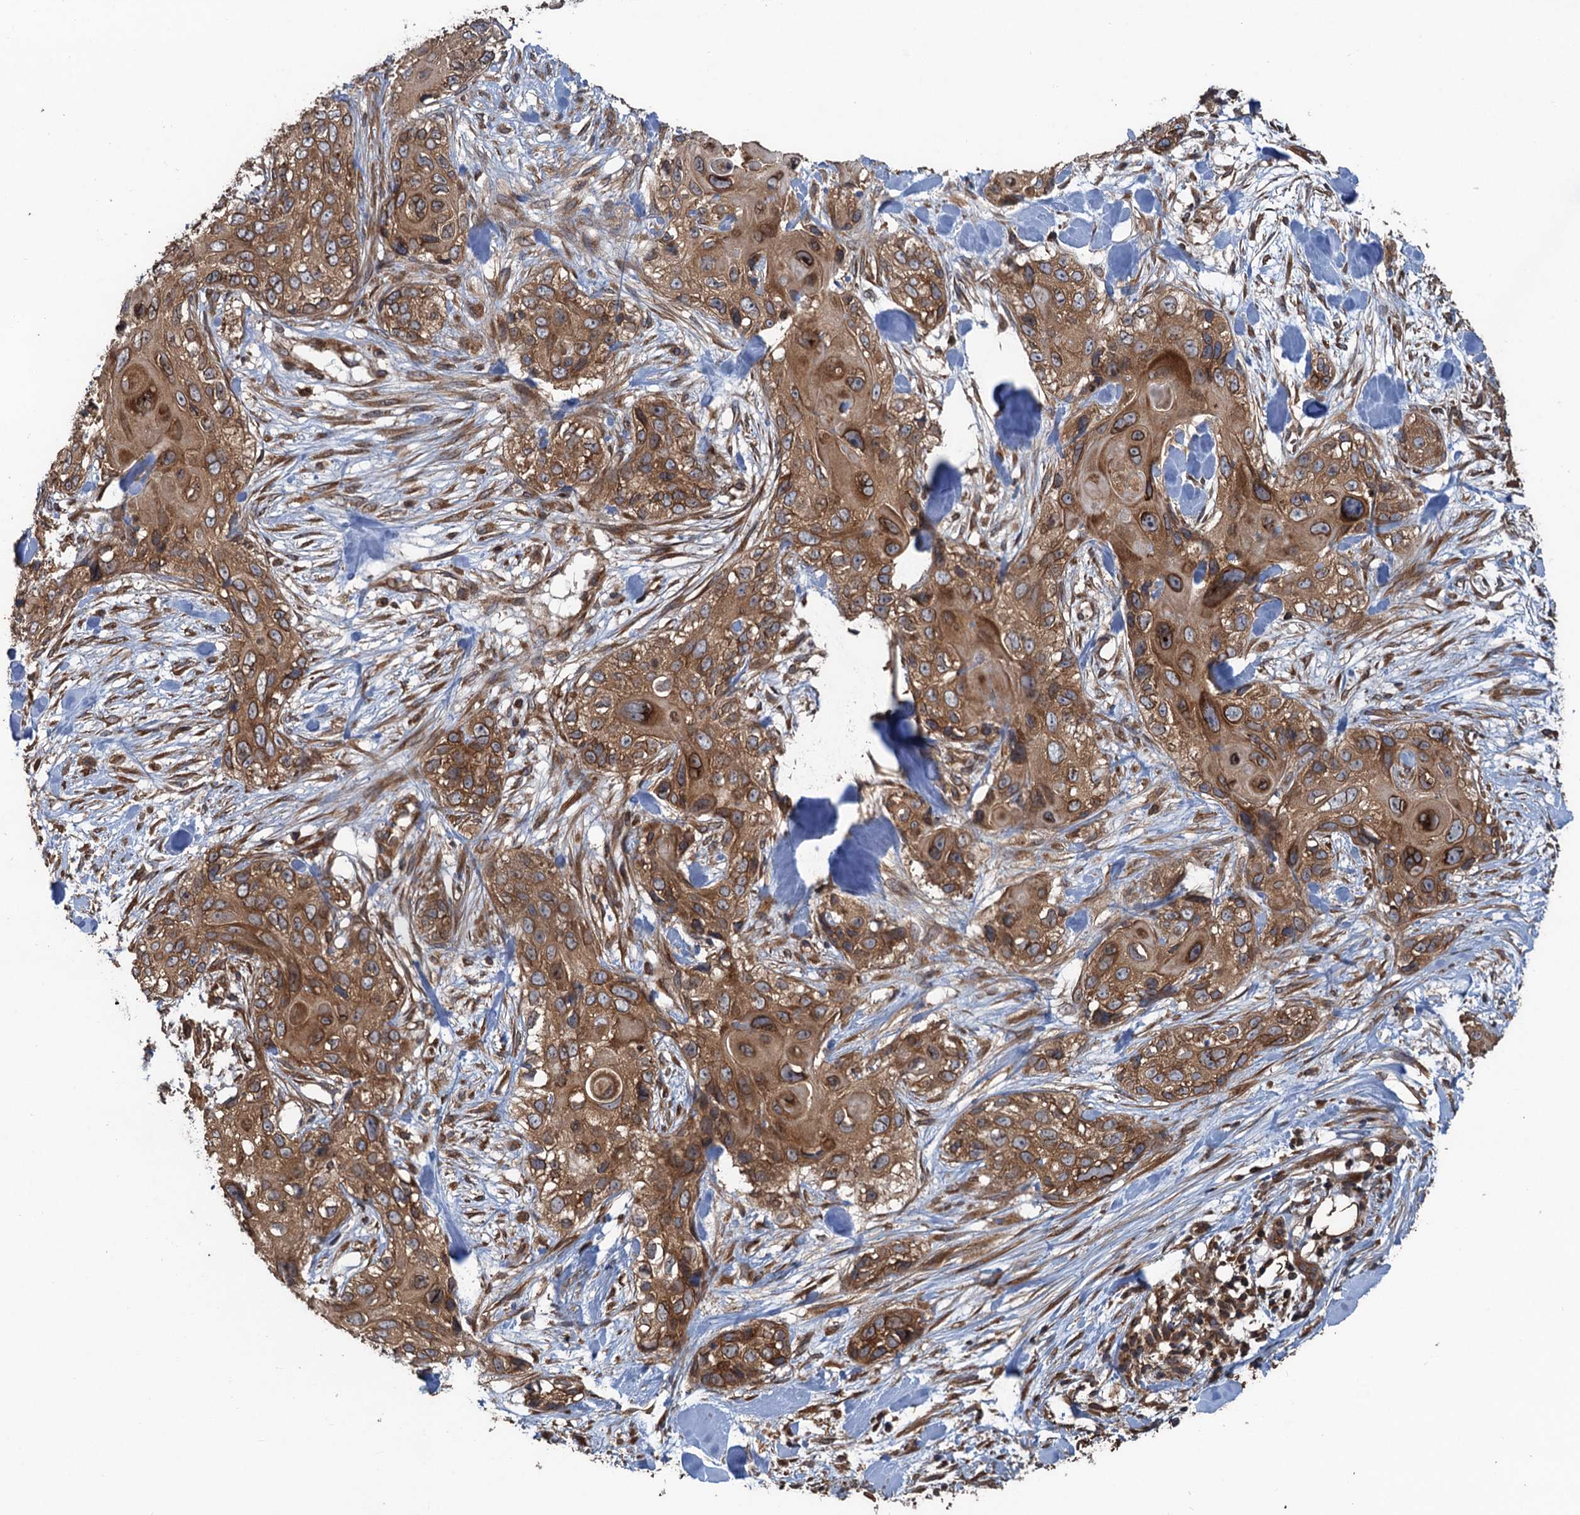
{"staining": {"intensity": "moderate", "quantity": ">75%", "location": "cytoplasmic/membranous,nuclear"}, "tissue": "skin cancer", "cell_type": "Tumor cells", "image_type": "cancer", "snomed": [{"axis": "morphology", "description": "Normal tissue, NOS"}, {"axis": "morphology", "description": "Squamous cell carcinoma, NOS"}, {"axis": "topography", "description": "Skin"}], "caption": "Immunohistochemistry (IHC) histopathology image of neoplastic tissue: human skin squamous cell carcinoma stained using IHC reveals medium levels of moderate protein expression localized specifically in the cytoplasmic/membranous and nuclear of tumor cells, appearing as a cytoplasmic/membranous and nuclear brown color.", "gene": "GLE1", "patient": {"sex": "male", "age": 72}}